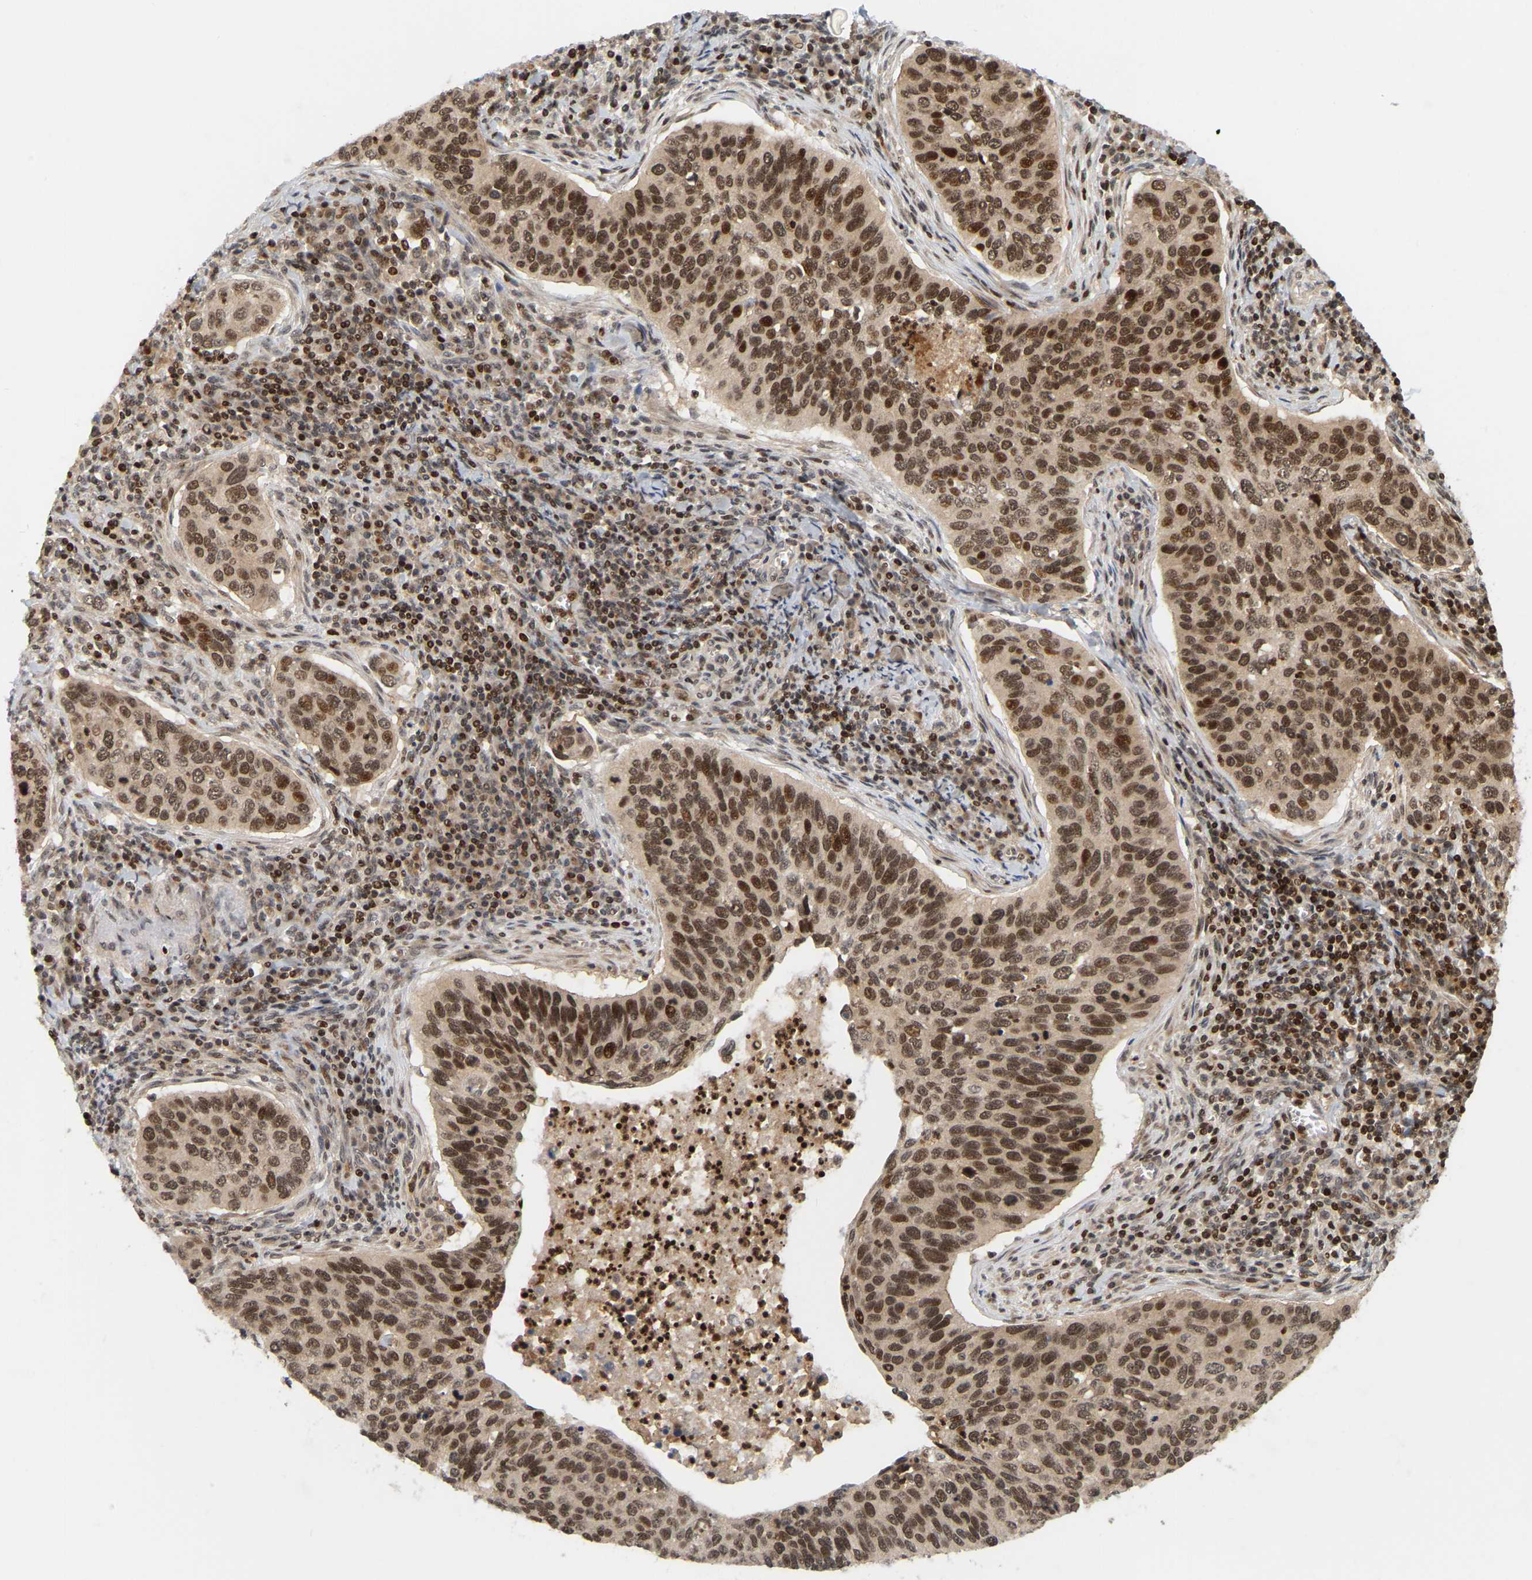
{"staining": {"intensity": "strong", "quantity": ">75%", "location": "cytoplasmic/membranous,nuclear"}, "tissue": "cervical cancer", "cell_type": "Tumor cells", "image_type": "cancer", "snomed": [{"axis": "morphology", "description": "Squamous cell carcinoma, NOS"}, {"axis": "topography", "description": "Cervix"}], "caption": "Human squamous cell carcinoma (cervical) stained with a brown dye demonstrates strong cytoplasmic/membranous and nuclear positive staining in about >75% of tumor cells.", "gene": "NFE2L2", "patient": {"sex": "female", "age": 53}}